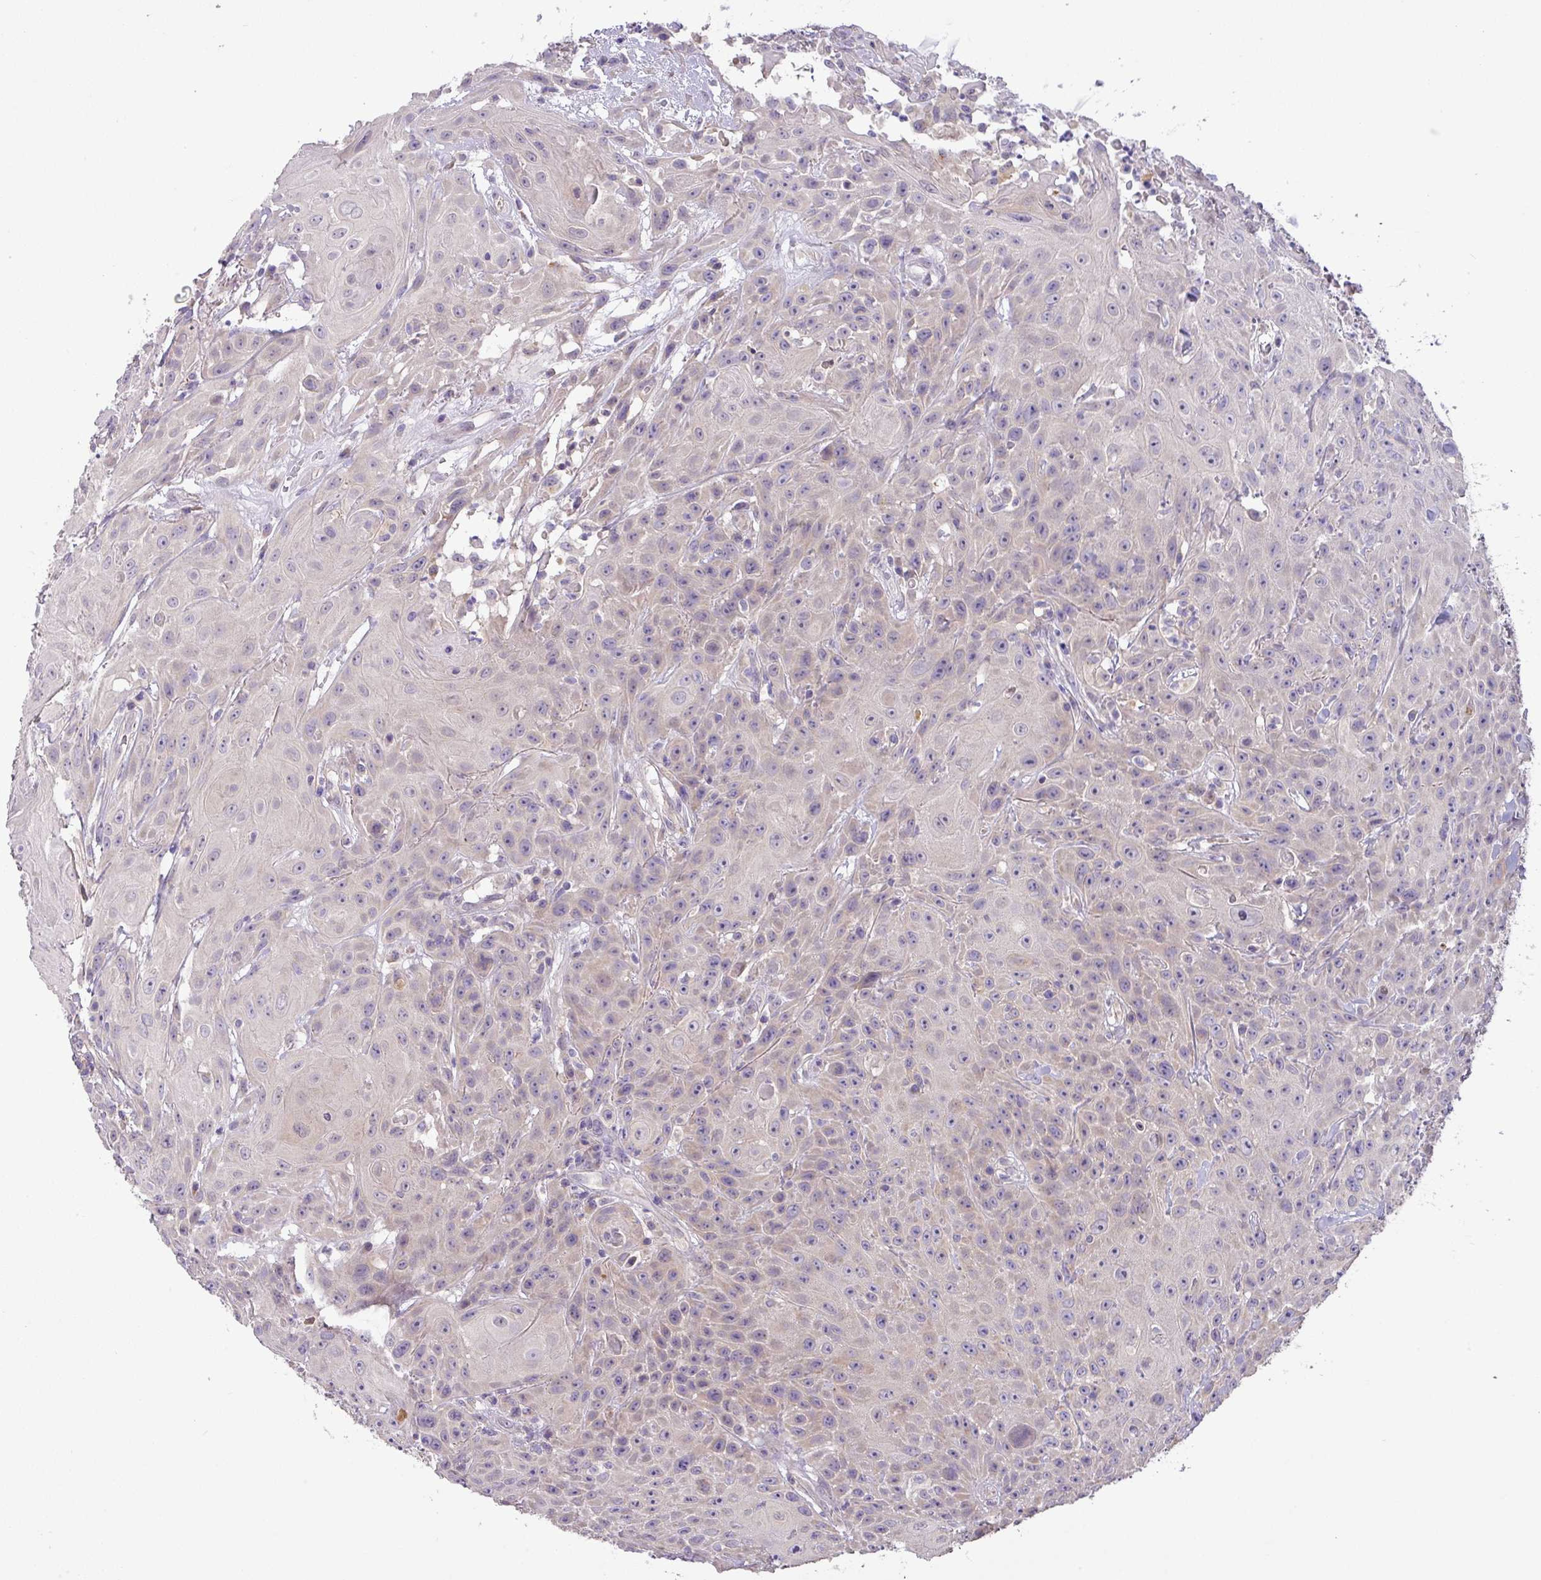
{"staining": {"intensity": "negative", "quantity": "none", "location": "none"}, "tissue": "head and neck cancer", "cell_type": "Tumor cells", "image_type": "cancer", "snomed": [{"axis": "morphology", "description": "Squamous cell carcinoma, NOS"}, {"axis": "topography", "description": "Skin"}, {"axis": "topography", "description": "Head-Neck"}], "caption": "DAB immunohistochemical staining of head and neck cancer (squamous cell carcinoma) shows no significant positivity in tumor cells. (DAB immunohistochemistry visualized using brightfield microscopy, high magnification).", "gene": "GALNT12", "patient": {"sex": "male", "age": 80}}